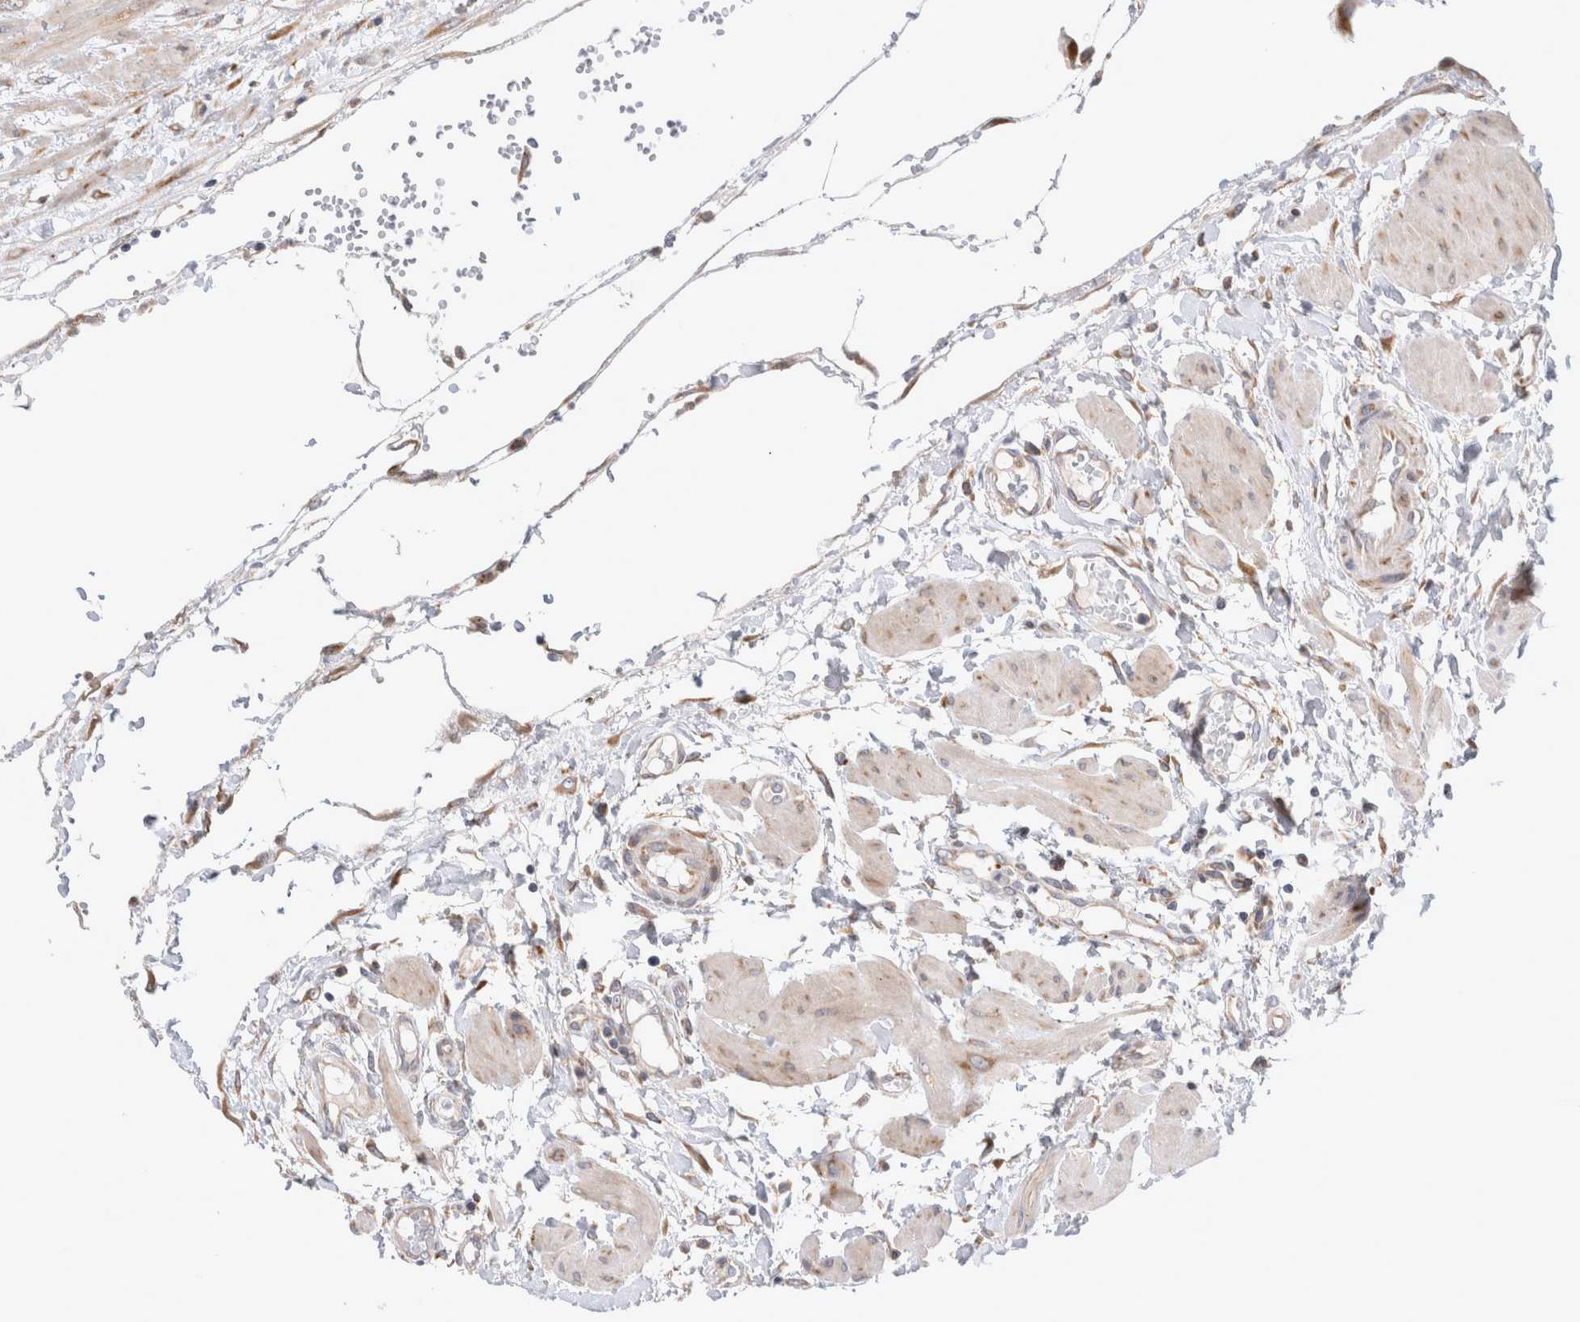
{"staining": {"intensity": "moderate", "quantity": ">75%", "location": "cytoplasmic/membranous"}, "tissue": "fallopian tube", "cell_type": "Glandular cells", "image_type": "normal", "snomed": [{"axis": "morphology", "description": "Normal tissue, NOS"}, {"axis": "topography", "description": "Fallopian tube"}, {"axis": "topography", "description": "Placenta"}], "caption": "Moderate cytoplasmic/membranous positivity is identified in approximately >75% of glandular cells in unremarkable fallopian tube. (IHC, brightfield microscopy, high magnification).", "gene": "TRMT9B", "patient": {"sex": "female", "age": 32}}